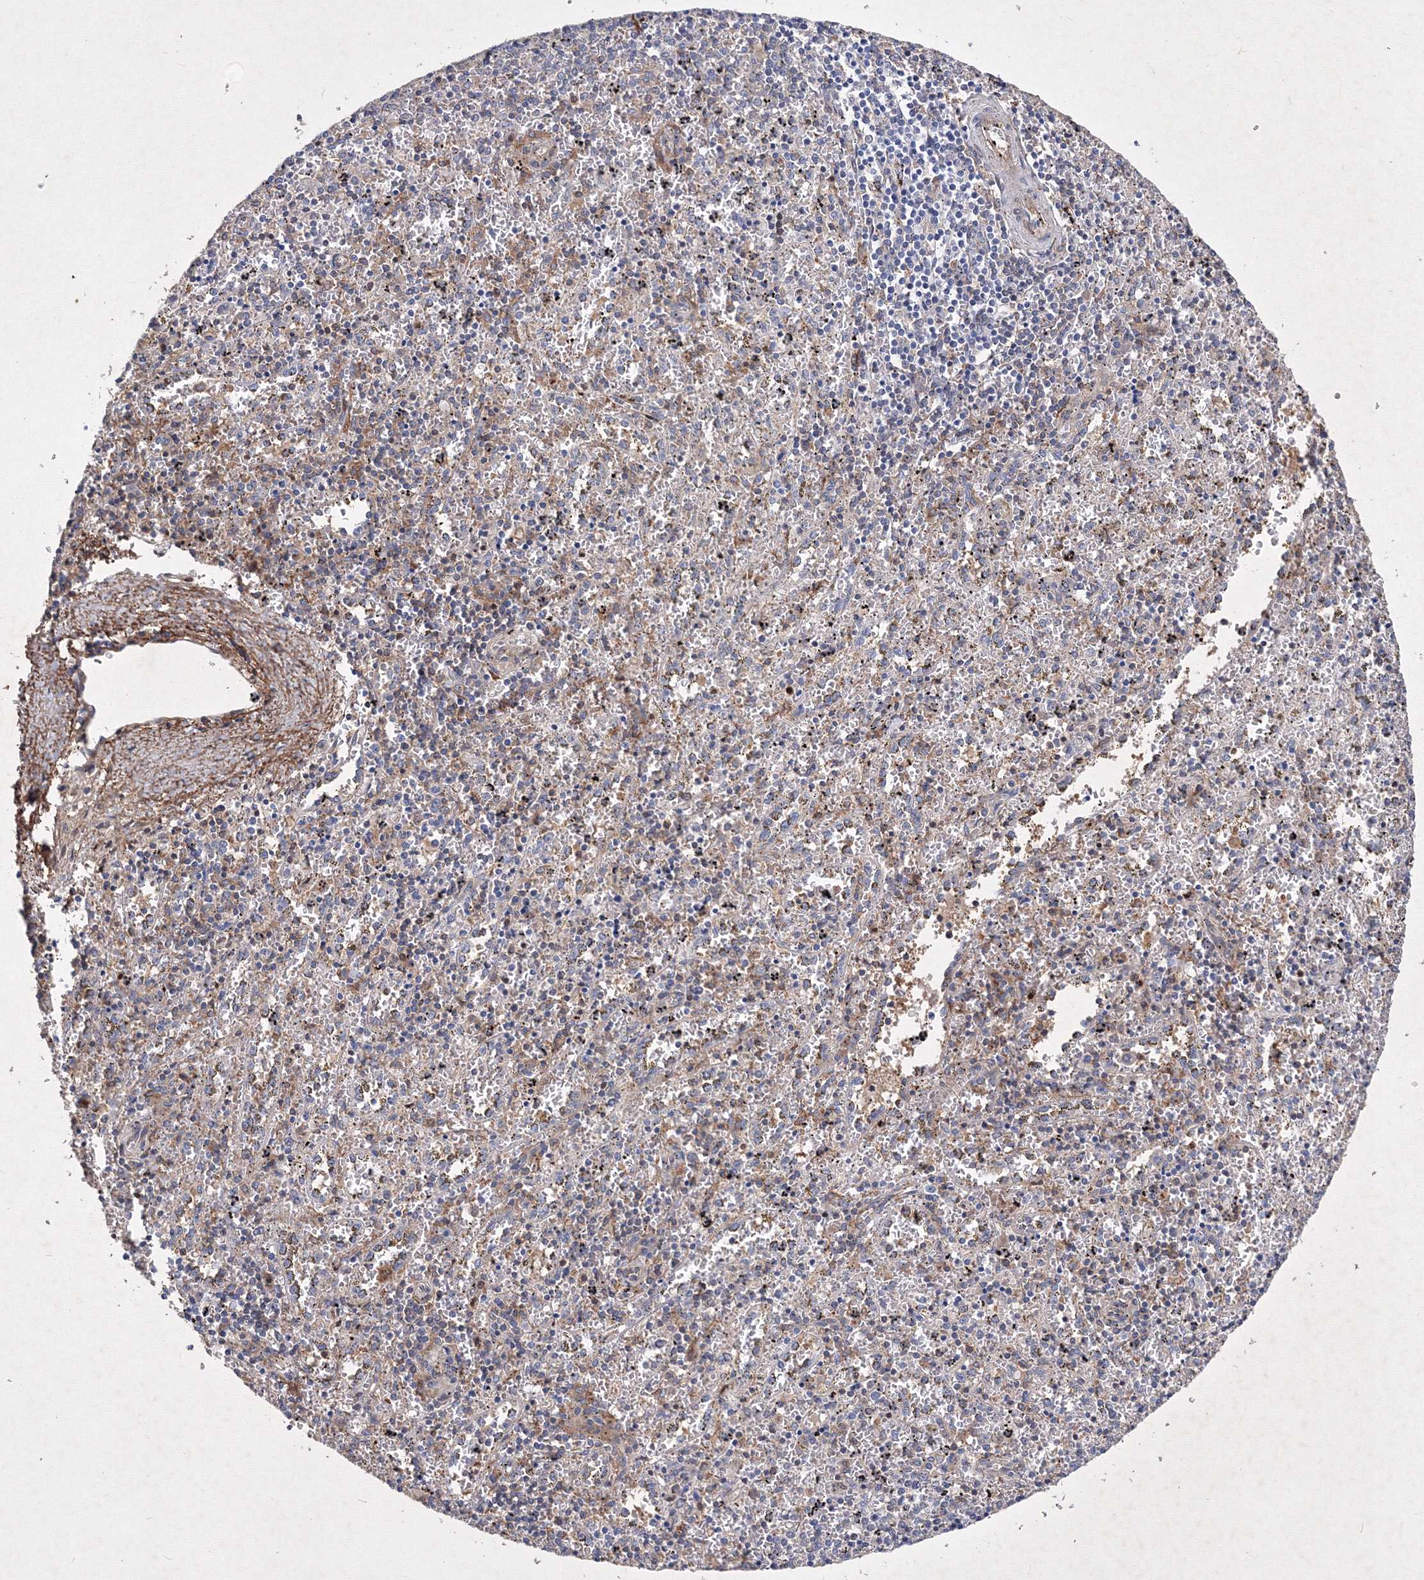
{"staining": {"intensity": "negative", "quantity": "none", "location": "none"}, "tissue": "spleen", "cell_type": "Cells in red pulp", "image_type": "normal", "snomed": [{"axis": "morphology", "description": "Normal tissue, NOS"}, {"axis": "topography", "description": "Spleen"}], "caption": "This is an immunohistochemistry (IHC) image of unremarkable spleen. There is no staining in cells in red pulp.", "gene": "SNX18", "patient": {"sex": "male", "age": 11}}